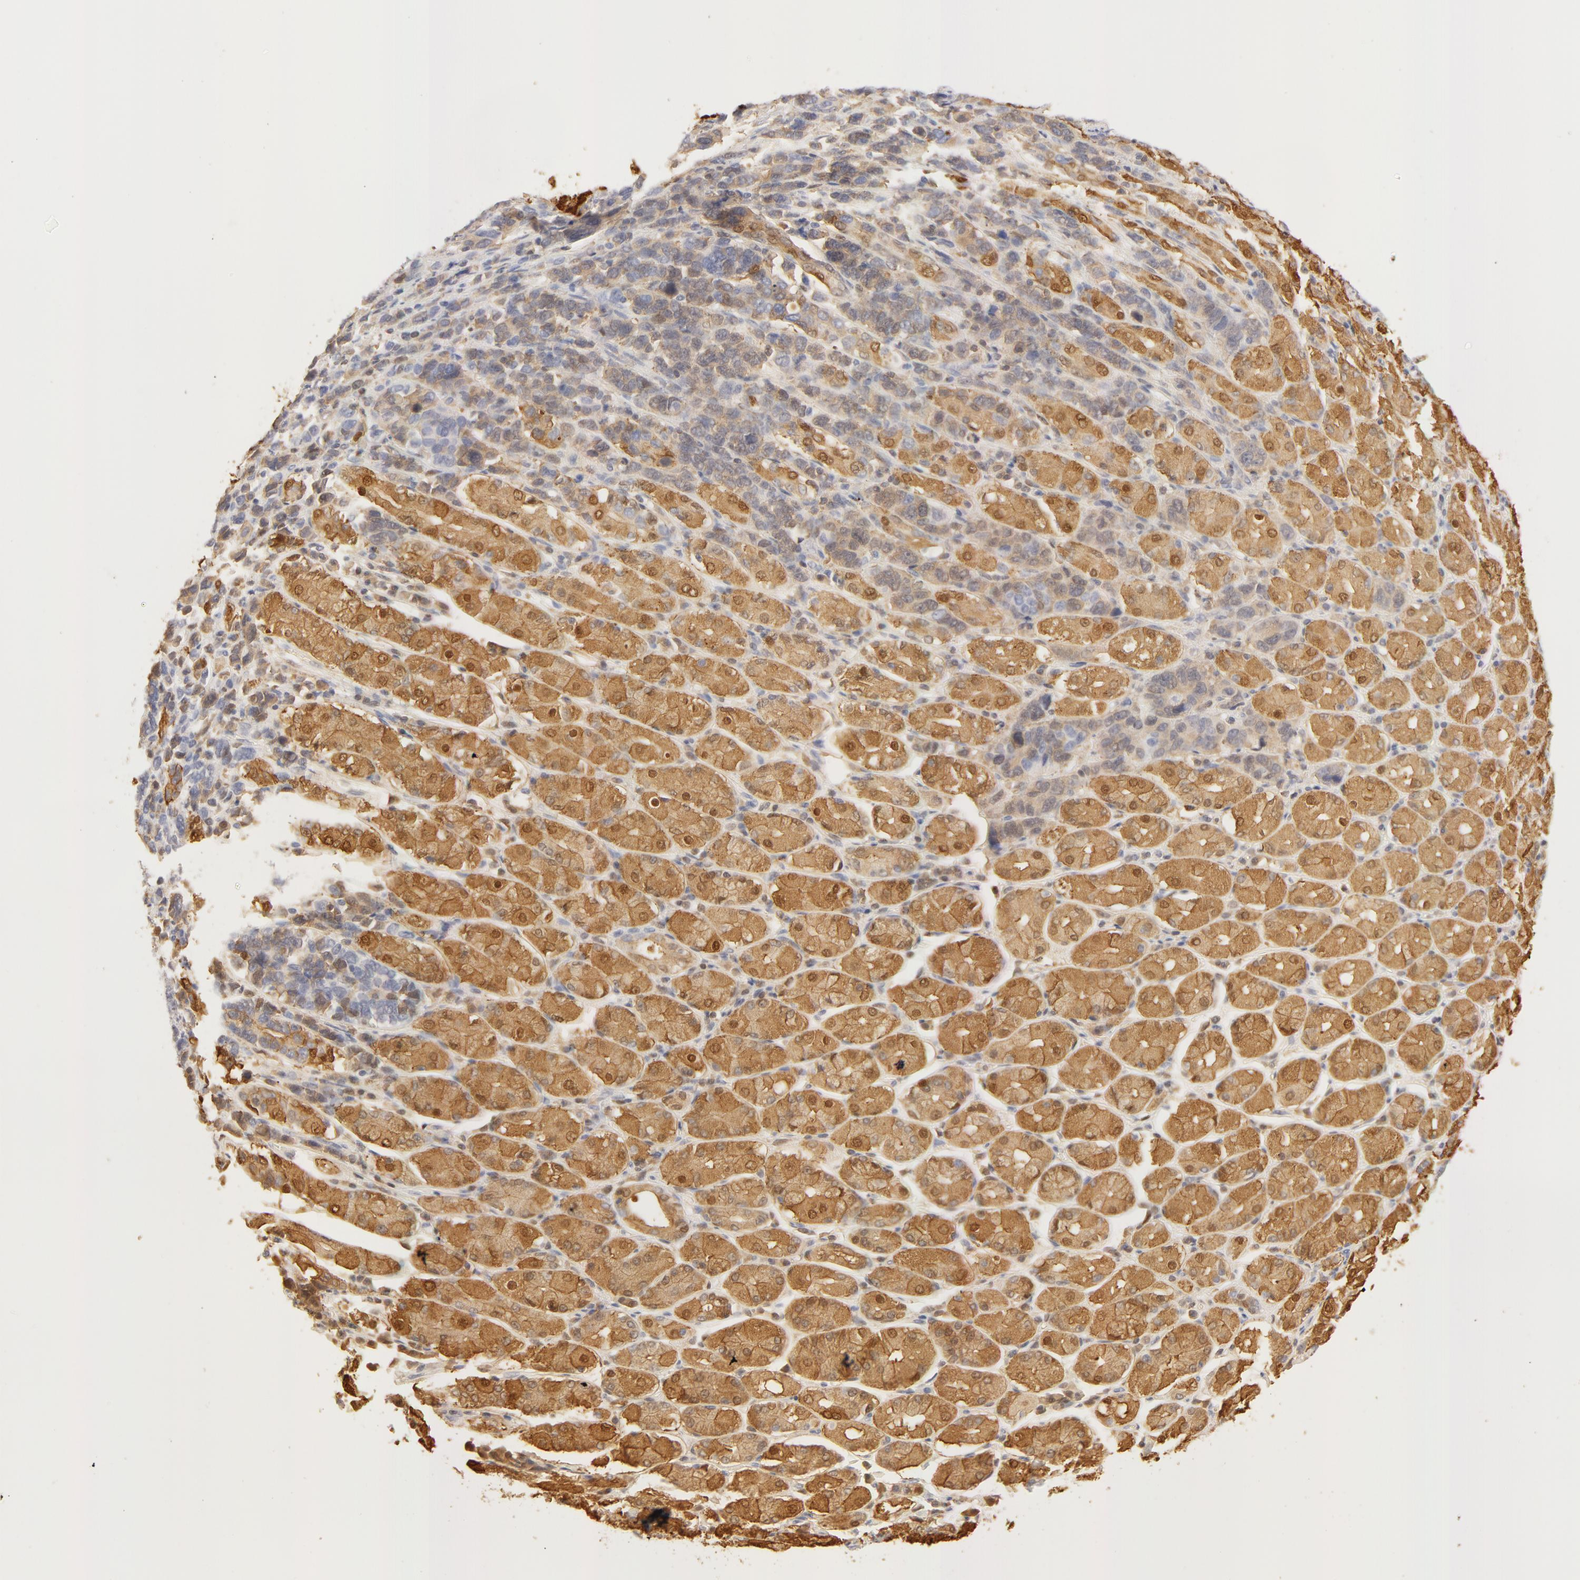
{"staining": {"intensity": "negative", "quantity": "none", "location": "none"}, "tissue": "stomach cancer", "cell_type": "Tumor cells", "image_type": "cancer", "snomed": [{"axis": "morphology", "description": "Adenocarcinoma, NOS"}, {"axis": "topography", "description": "Stomach, upper"}], "caption": "There is no significant expression in tumor cells of stomach adenocarcinoma.", "gene": "CA2", "patient": {"sex": "male", "age": 71}}